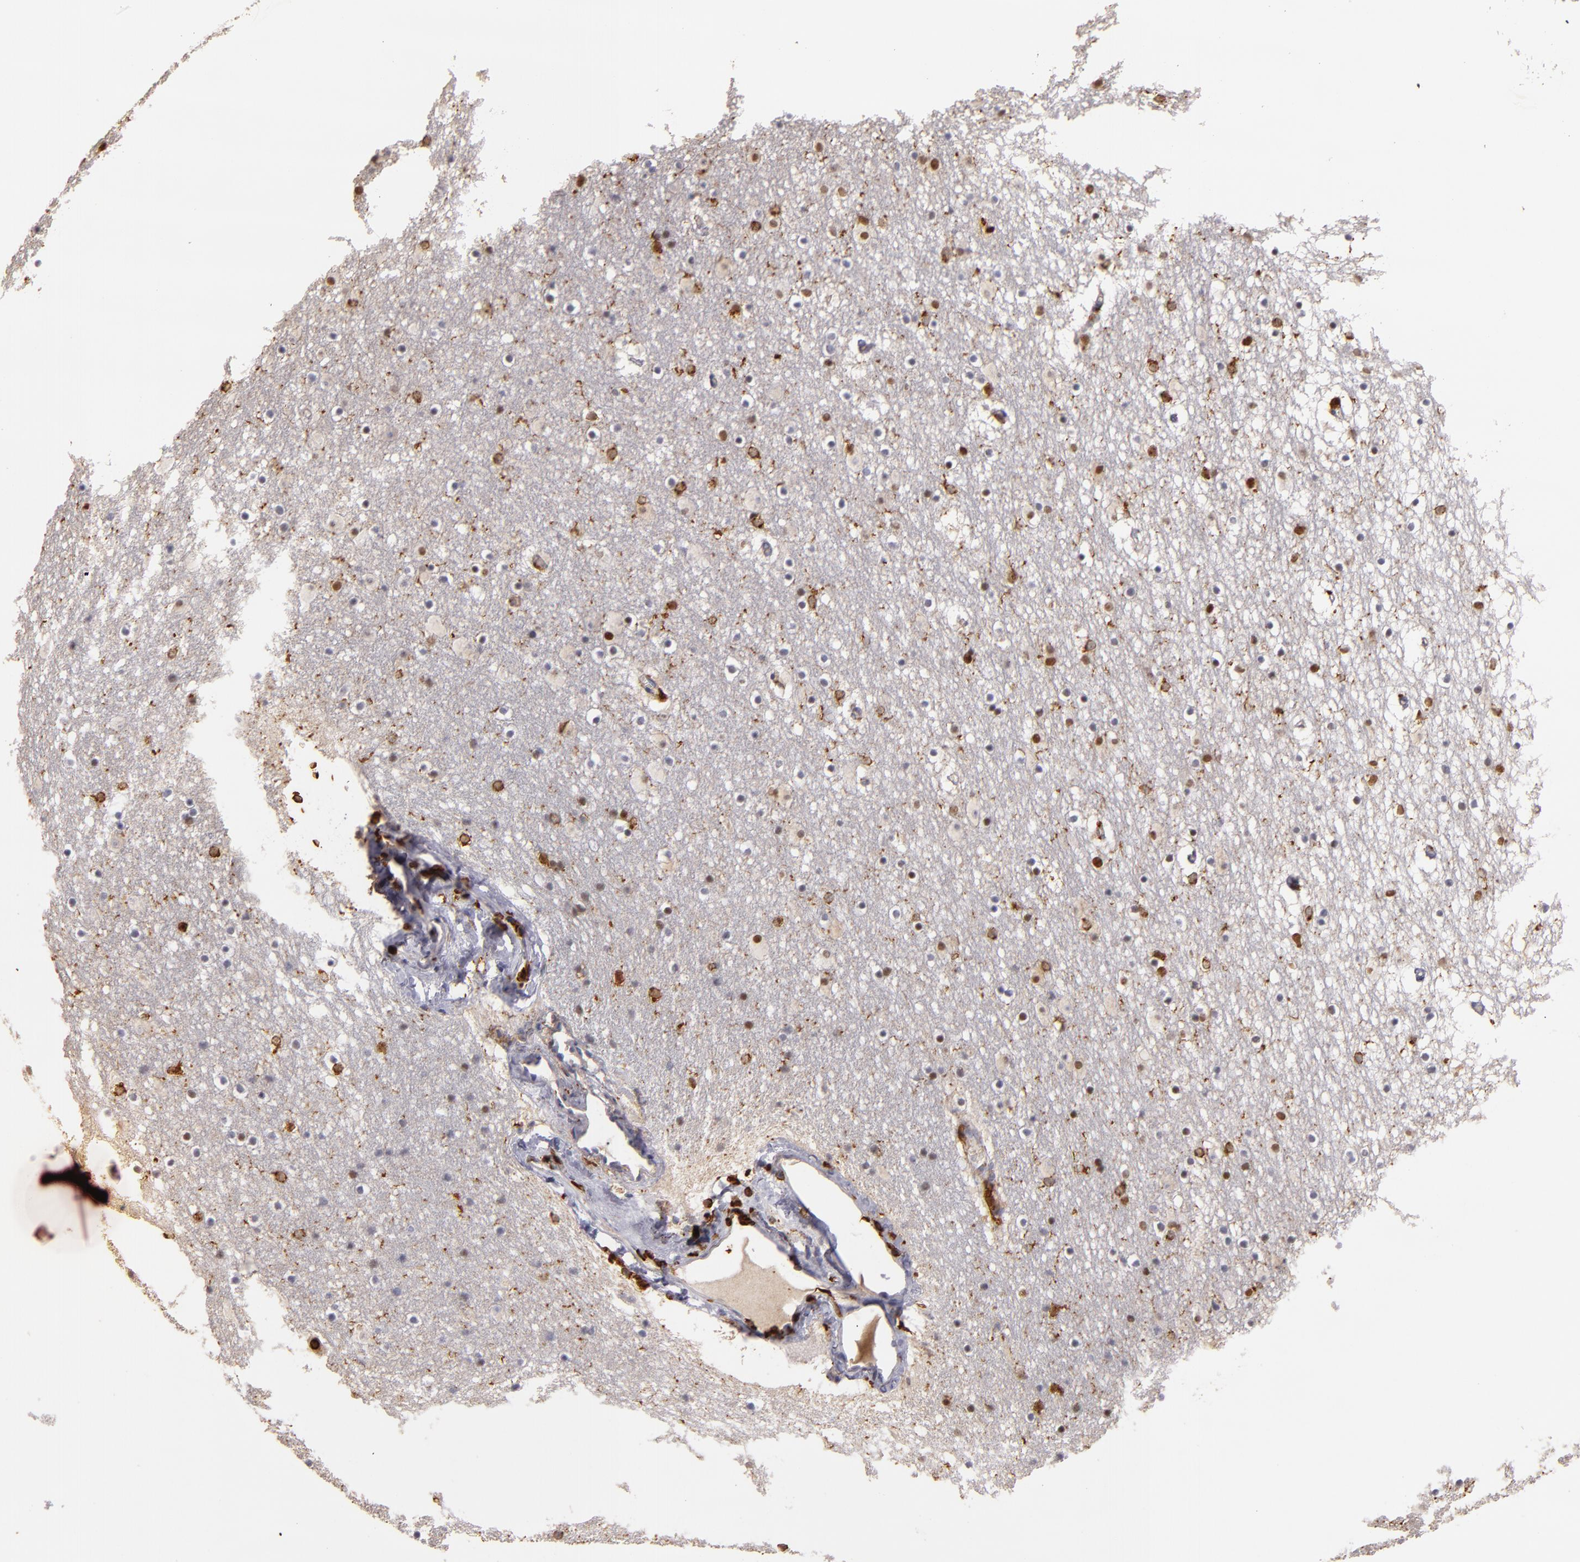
{"staining": {"intensity": "strong", "quantity": "<25%", "location": "cytoplasmic/membranous"}, "tissue": "caudate", "cell_type": "Glial cells", "image_type": "normal", "snomed": [{"axis": "morphology", "description": "Normal tissue, NOS"}, {"axis": "topography", "description": "Lateral ventricle wall"}], "caption": "Protein staining displays strong cytoplasmic/membranous expression in approximately <25% of glial cells in unremarkable caudate. Nuclei are stained in blue.", "gene": "WAS", "patient": {"sex": "male", "age": 45}}